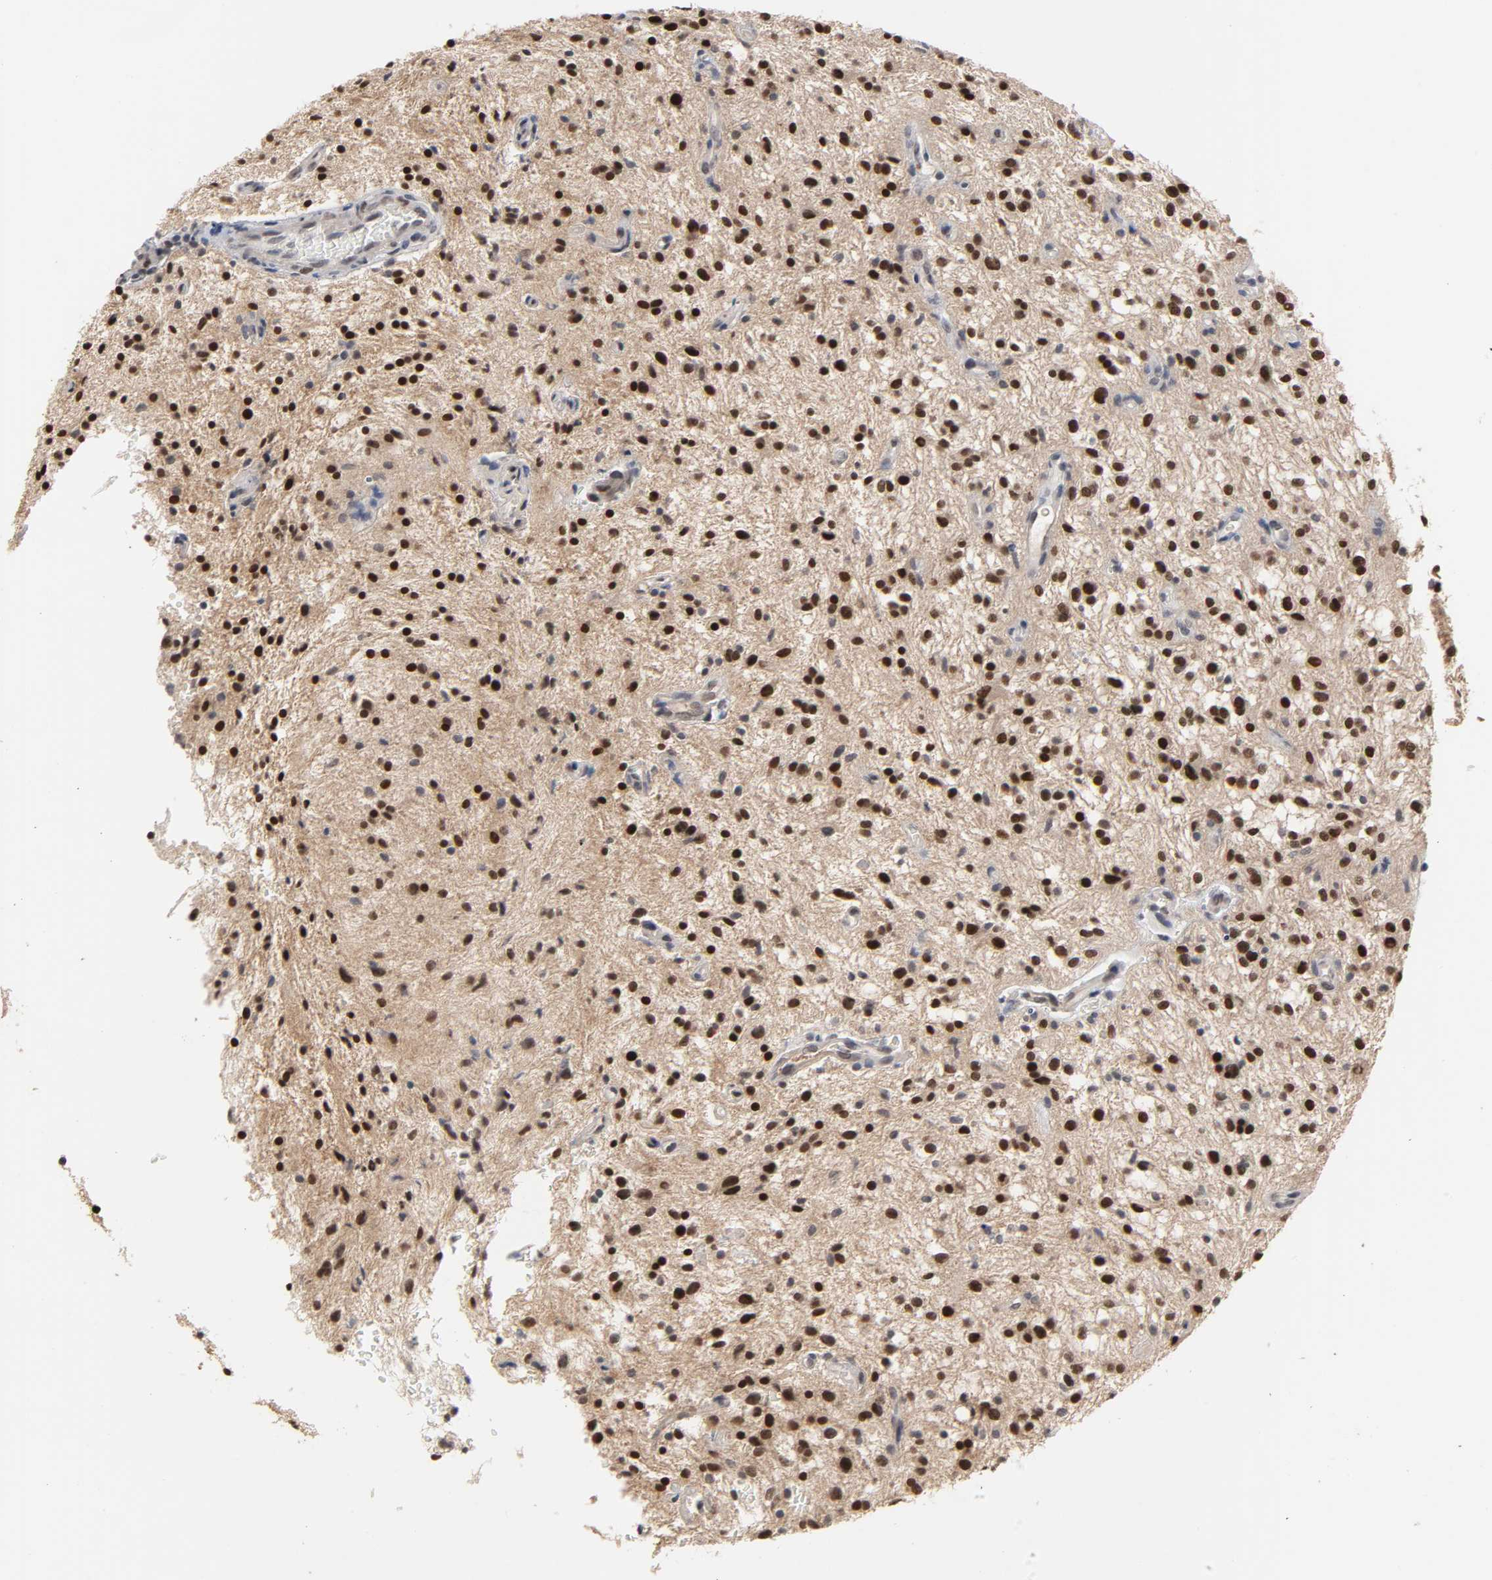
{"staining": {"intensity": "strong", "quantity": ">75%", "location": "nuclear"}, "tissue": "glioma", "cell_type": "Tumor cells", "image_type": "cancer", "snomed": [{"axis": "morphology", "description": "Glioma, malignant, NOS"}, {"axis": "topography", "description": "Cerebellum"}], "caption": "Immunohistochemistry (IHC) (DAB (3,3'-diaminobenzidine)) staining of human glioma reveals strong nuclear protein staining in about >75% of tumor cells. The staining was performed using DAB, with brown indicating positive protein expression. Nuclei are stained blue with hematoxylin.", "gene": "HTR1E", "patient": {"sex": "female", "age": 10}}